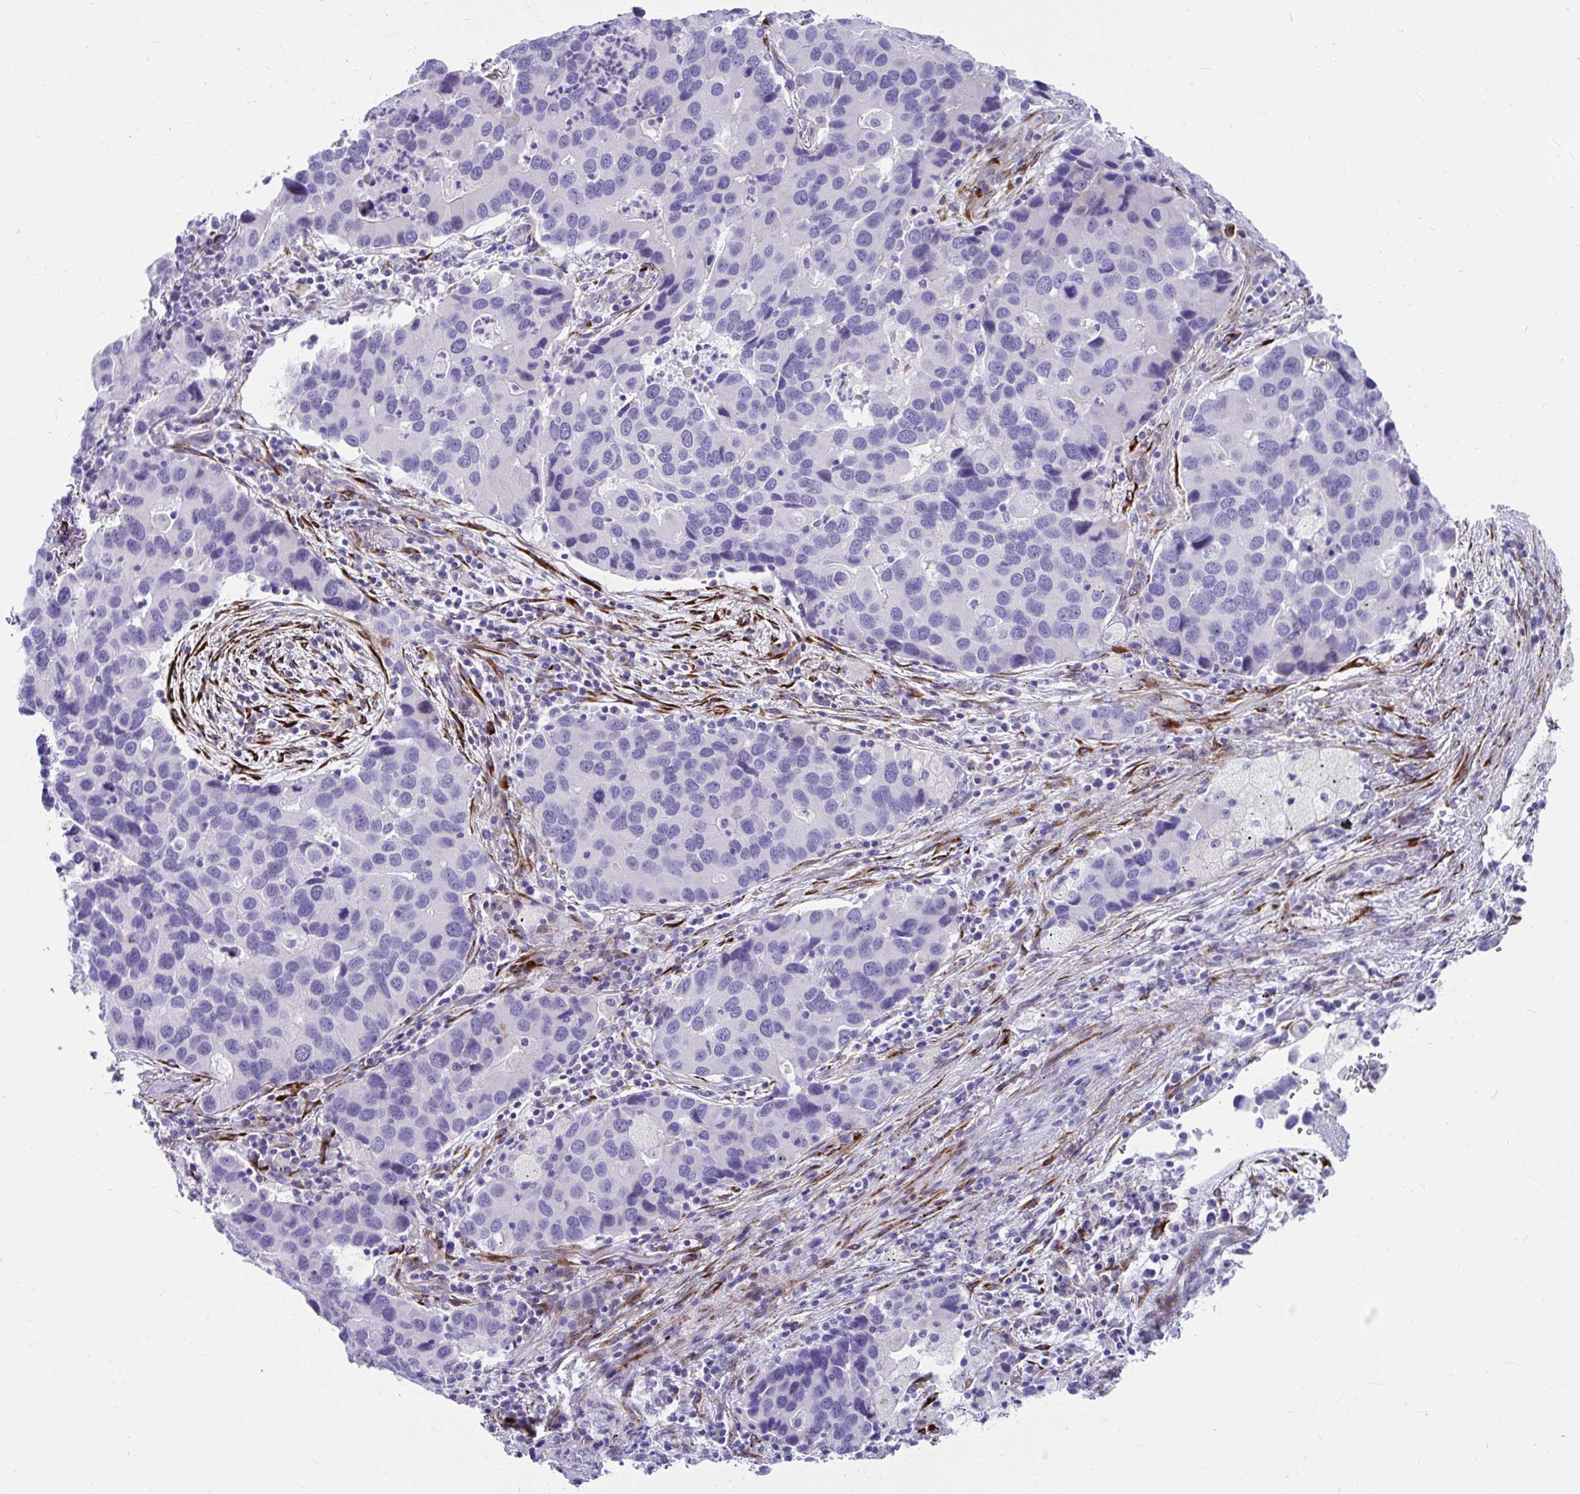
{"staining": {"intensity": "negative", "quantity": "none", "location": "none"}, "tissue": "lung cancer", "cell_type": "Tumor cells", "image_type": "cancer", "snomed": [{"axis": "morphology", "description": "Aneuploidy"}, {"axis": "morphology", "description": "Adenocarcinoma, NOS"}, {"axis": "topography", "description": "Lymph node"}, {"axis": "topography", "description": "Lung"}], "caption": "Tumor cells show no significant expression in lung adenocarcinoma.", "gene": "GRXCR2", "patient": {"sex": "female", "age": 74}}